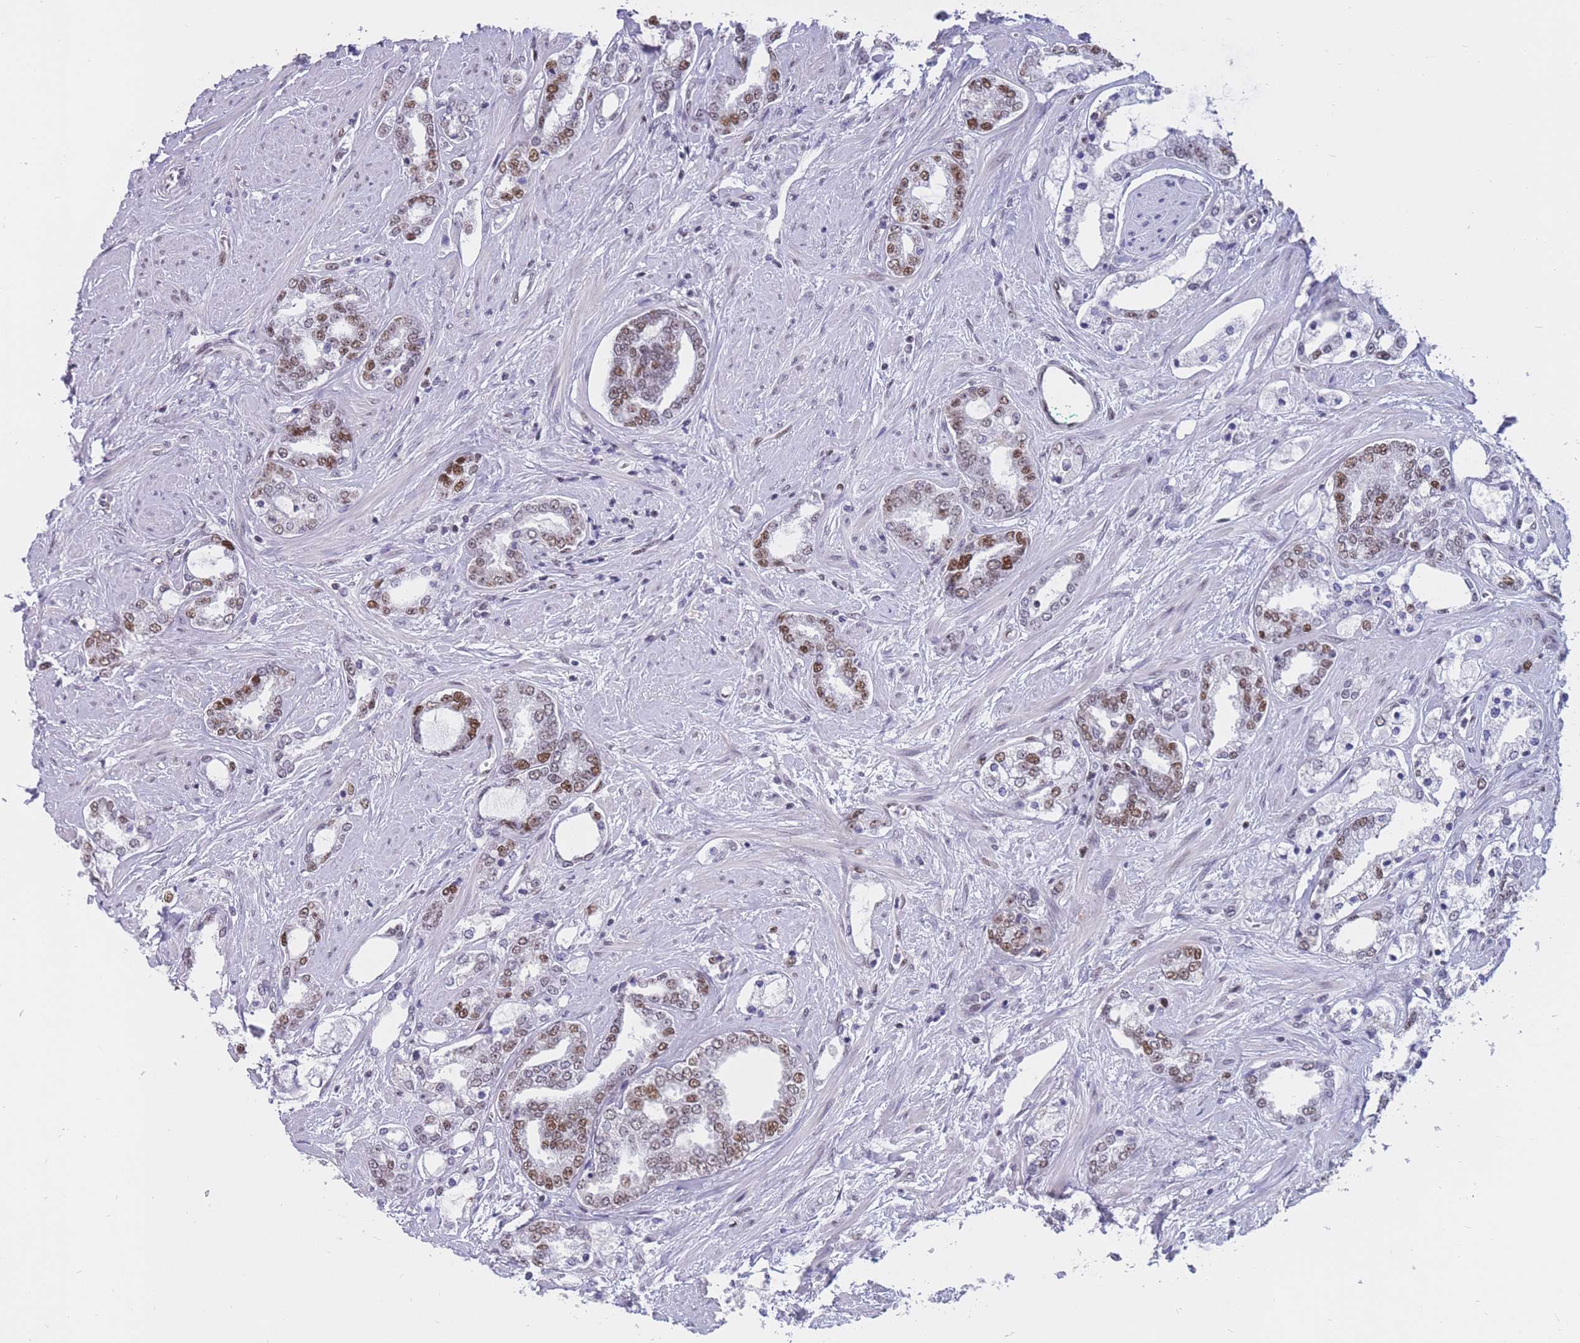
{"staining": {"intensity": "moderate", "quantity": "25%-75%", "location": "nuclear"}, "tissue": "prostate cancer", "cell_type": "Tumor cells", "image_type": "cancer", "snomed": [{"axis": "morphology", "description": "Adenocarcinoma, High grade"}, {"axis": "topography", "description": "Prostate"}], "caption": "A brown stain highlights moderate nuclear staining of a protein in human prostate high-grade adenocarcinoma tumor cells.", "gene": "NASP", "patient": {"sex": "male", "age": 64}}